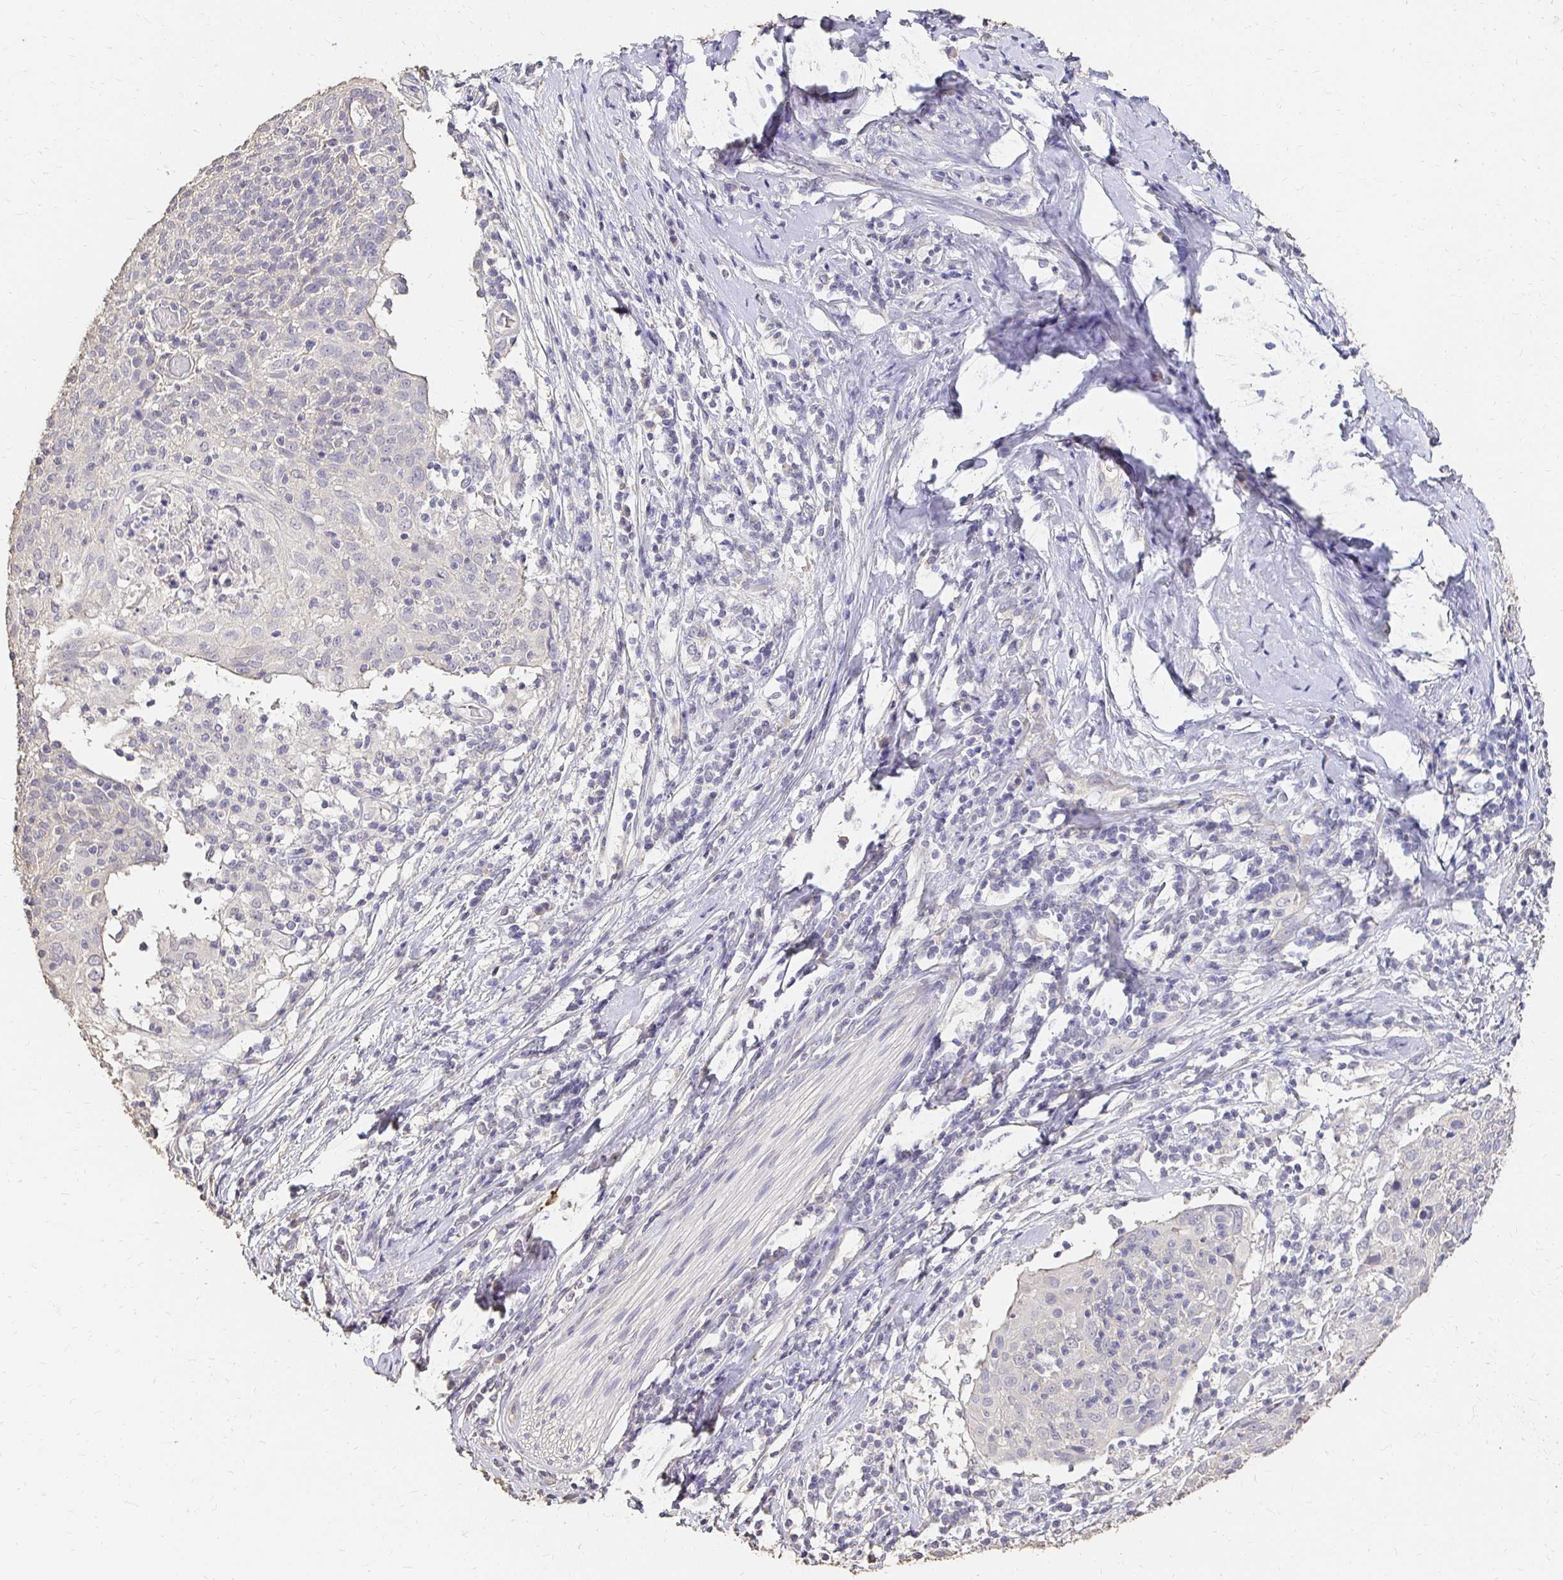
{"staining": {"intensity": "negative", "quantity": "none", "location": "none"}, "tissue": "cervical cancer", "cell_type": "Tumor cells", "image_type": "cancer", "snomed": [{"axis": "morphology", "description": "Squamous cell carcinoma, NOS"}, {"axis": "topography", "description": "Cervix"}], "caption": "Immunohistochemistry micrograph of neoplastic tissue: cervical cancer stained with DAB (3,3'-diaminobenzidine) exhibits no significant protein expression in tumor cells. (Brightfield microscopy of DAB IHC at high magnification).", "gene": "UGT1A6", "patient": {"sex": "female", "age": 52}}